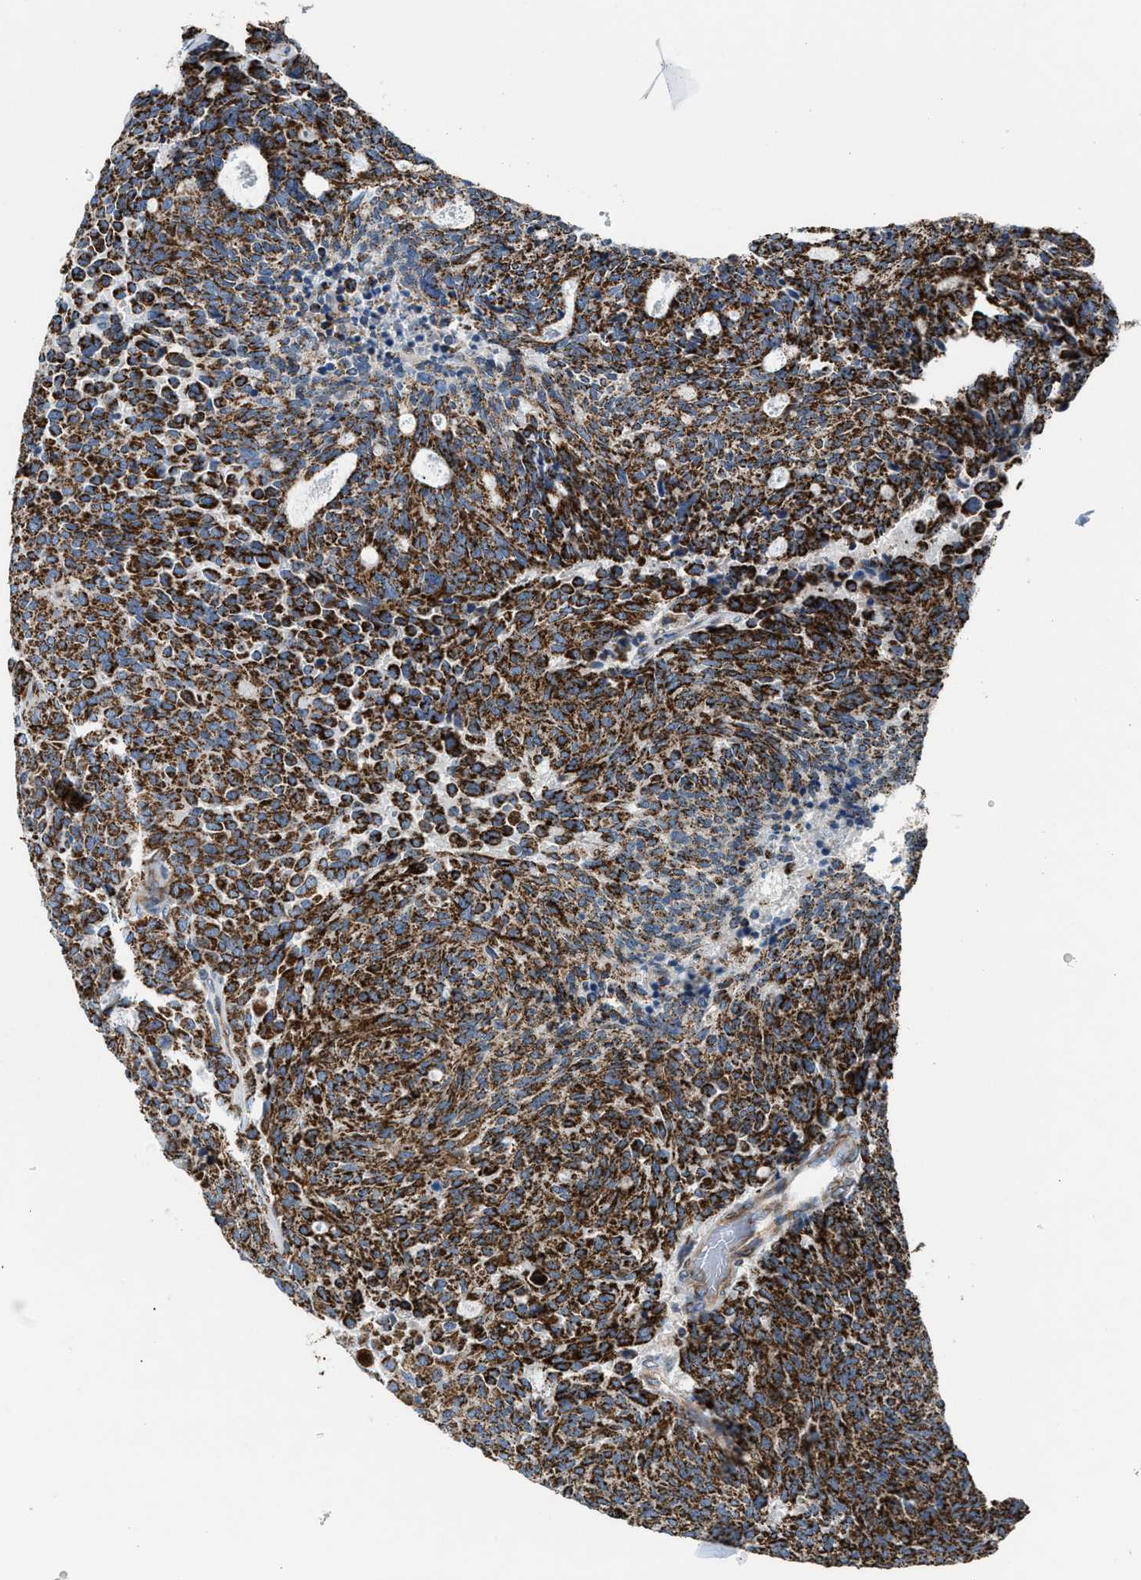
{"staining": {"intensity": "strong", "quantity": ">75%", "location": "cytoplasmic/membranous"}, "tissue": "carcinoid", "cell_type": "Tumor cells", "image_type": "cancer", "snomed": [{"axis": "morphology", "description": "Carcinoid, malignant, NOS"}, {"axis": "topography", "description": "Pancreas"}], "caption": "Carcinoid (malignant) was stained to show a protein in brown. There is high levels of strong cytoplasmic/membranous positivity in about >75% of tumor cells. (DAB IHC, brown staining for protein, blue staining for nuclei).", "gene": "SLC10A3", "patient": {"sex": "female", "age": 54}}